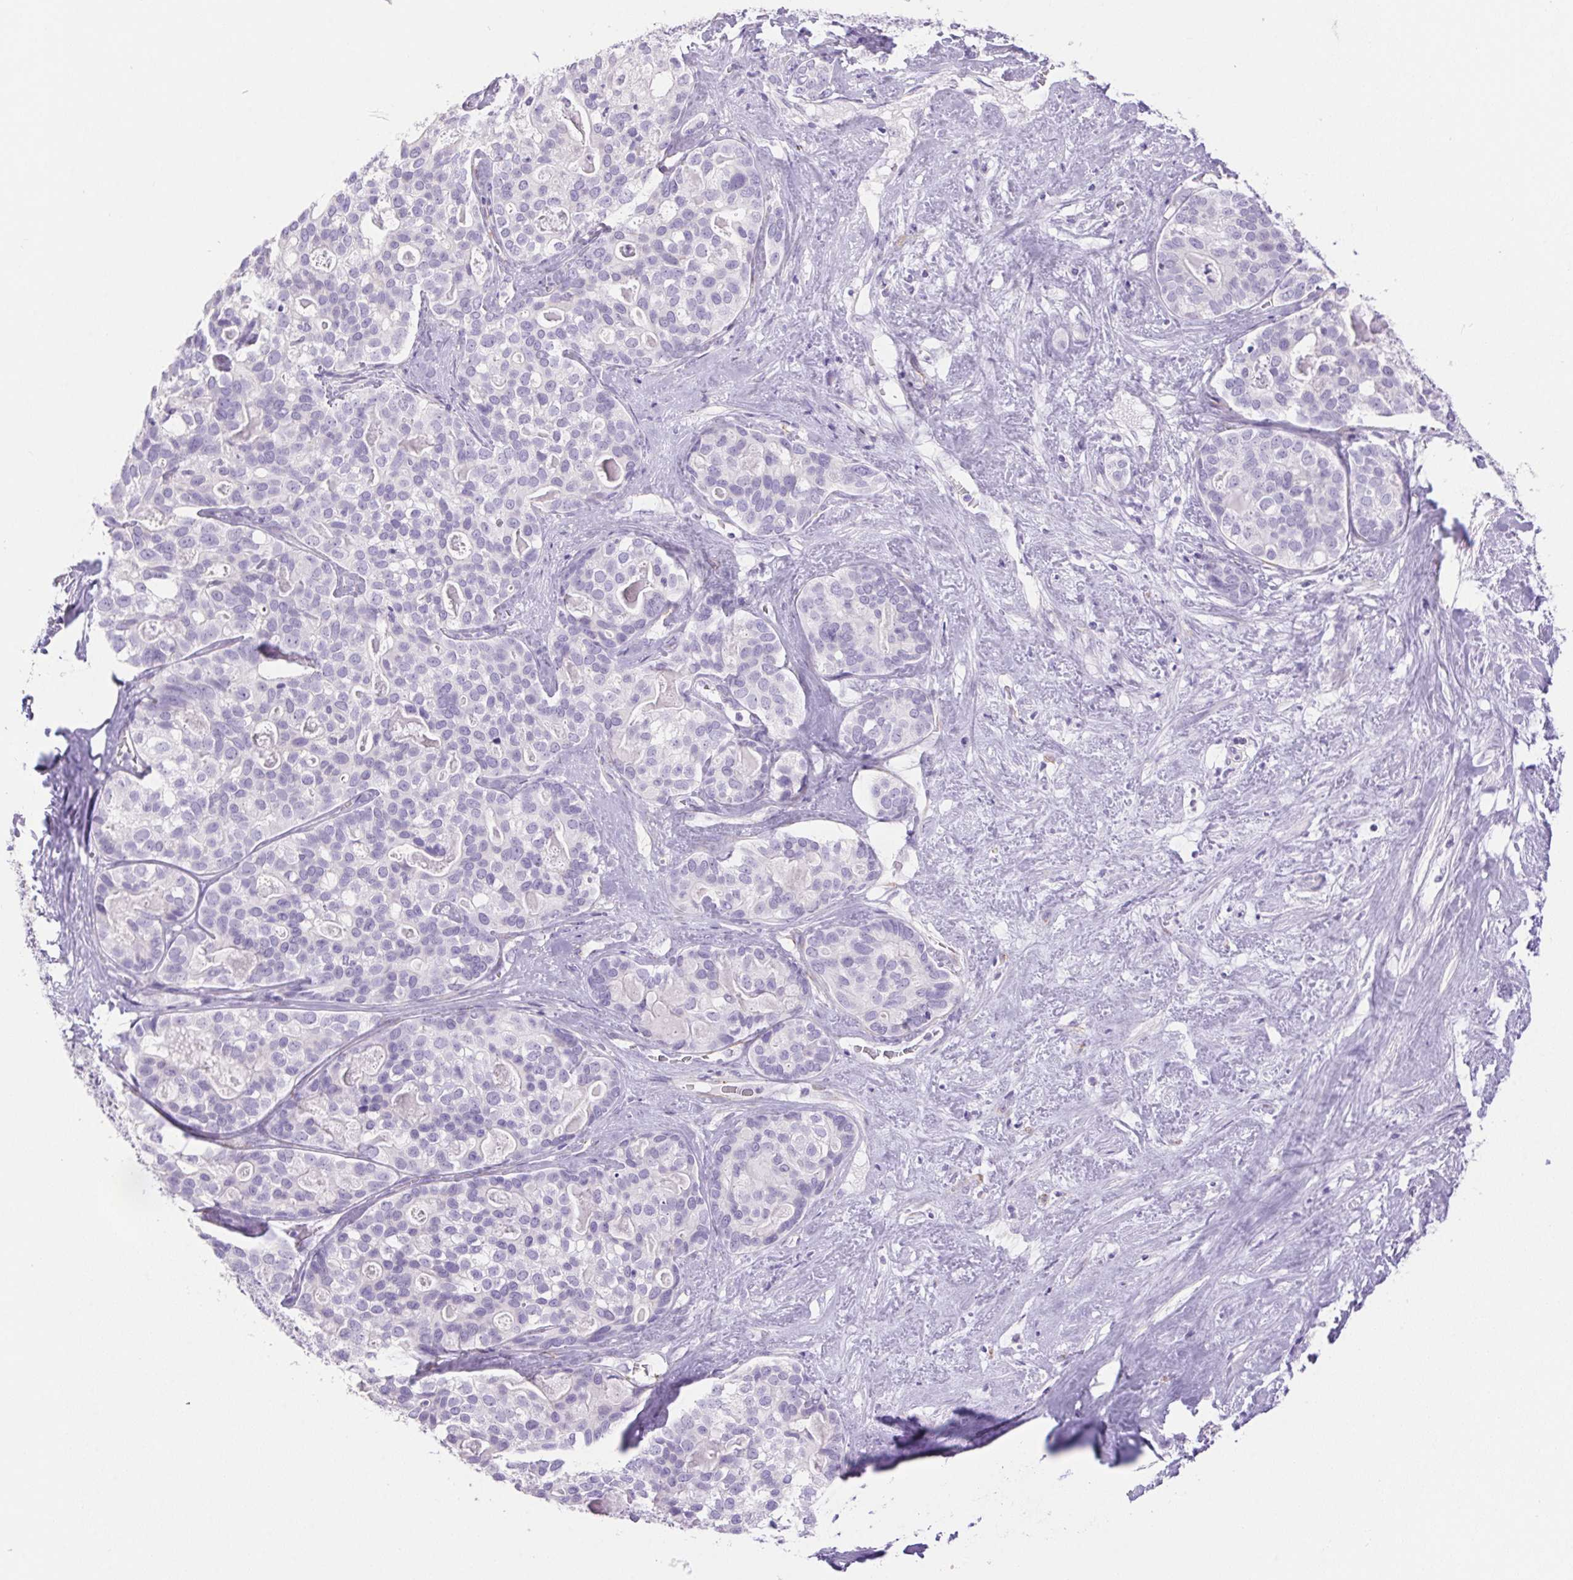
{"staining": {"intensity": "negative", "quantity": "none", "location": "none"}, "tissue": "liver cancer", "cell_type": "Tumor cells", "image_type": "cancer", "snomed": [{"axis": "morphology", "description": "Cholangiocarcinoma"}, {"axis": "topography", "description": "Liver"}], "caption": "DAB (3,3'-diaminobenzidine) immunohistochemical staining of cholangiocarcinoma (liver) displays no significant expression in tumor cells. (Stains: DAB (3,3'-diaminobenzidine) immunohistochemistry (IHC) with hematoxylin counter stain, Microscopy: brightfield microscopy at high magnification).", "gene": "ERP27", "patient": {"sex": "male", "age": 56}}